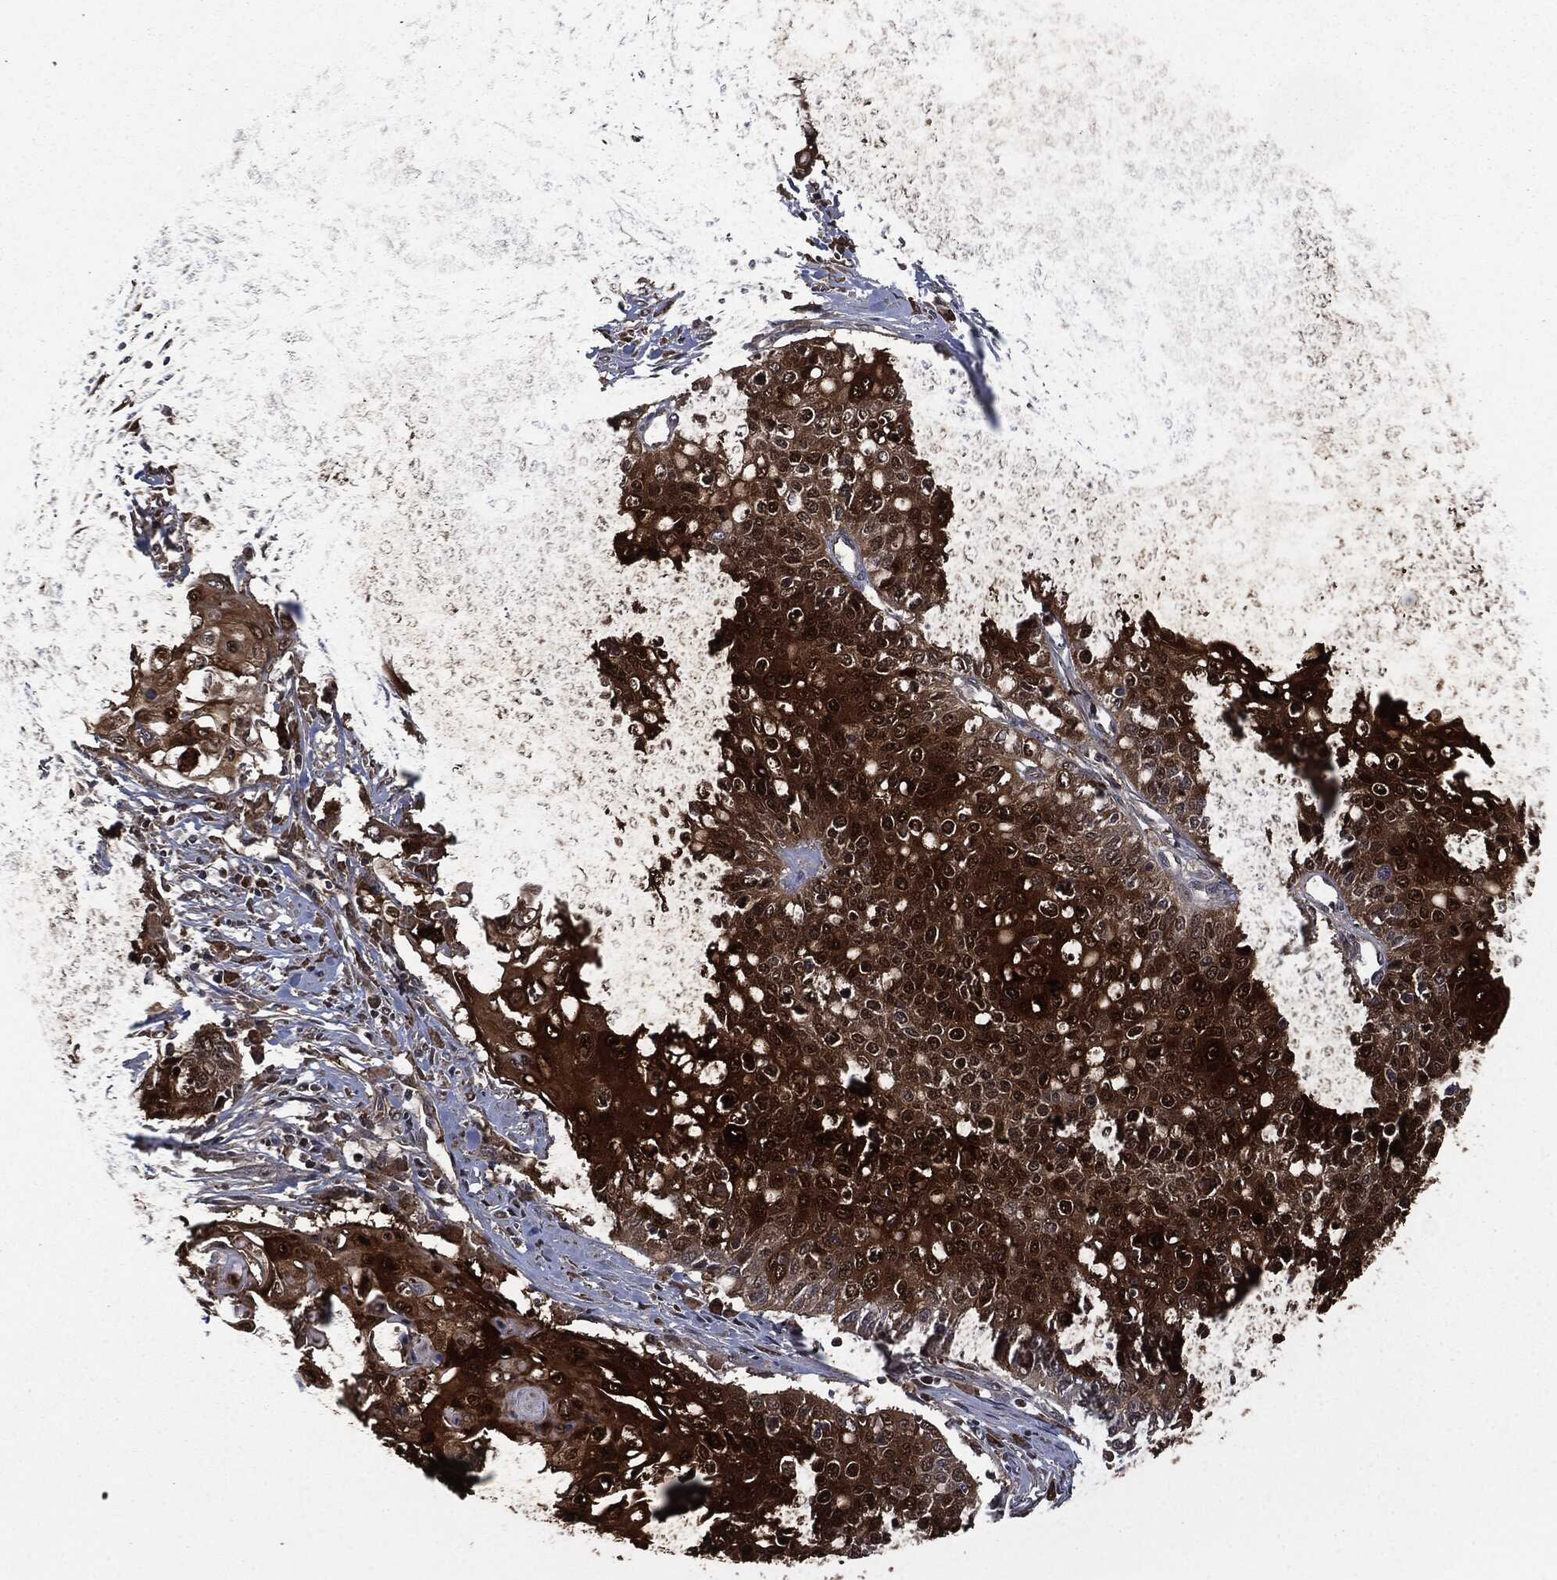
{"staining": {"intensity": "strong", "quantity": ">75%", "location": "cytoplasmic/membranous"}, "tissue": "cervical cancer", "cell_type": "Tumor cells", "image_type": "cancer", "snomed": [{"axis": "morphology", "description": "Squamous cell carcinoma, NOS"}, {"axis": "topography", "description": "Cervix"}], "caption": "Immunohistochemistry (IHC) of human squamous cell carcinoma (cervical) demonstrates high levels of strong cytoplasmic/membranous positivity in about >75% of tumor cells.", "gene": "CRABP2", "patient": {"sex": "female", "age": 39}}